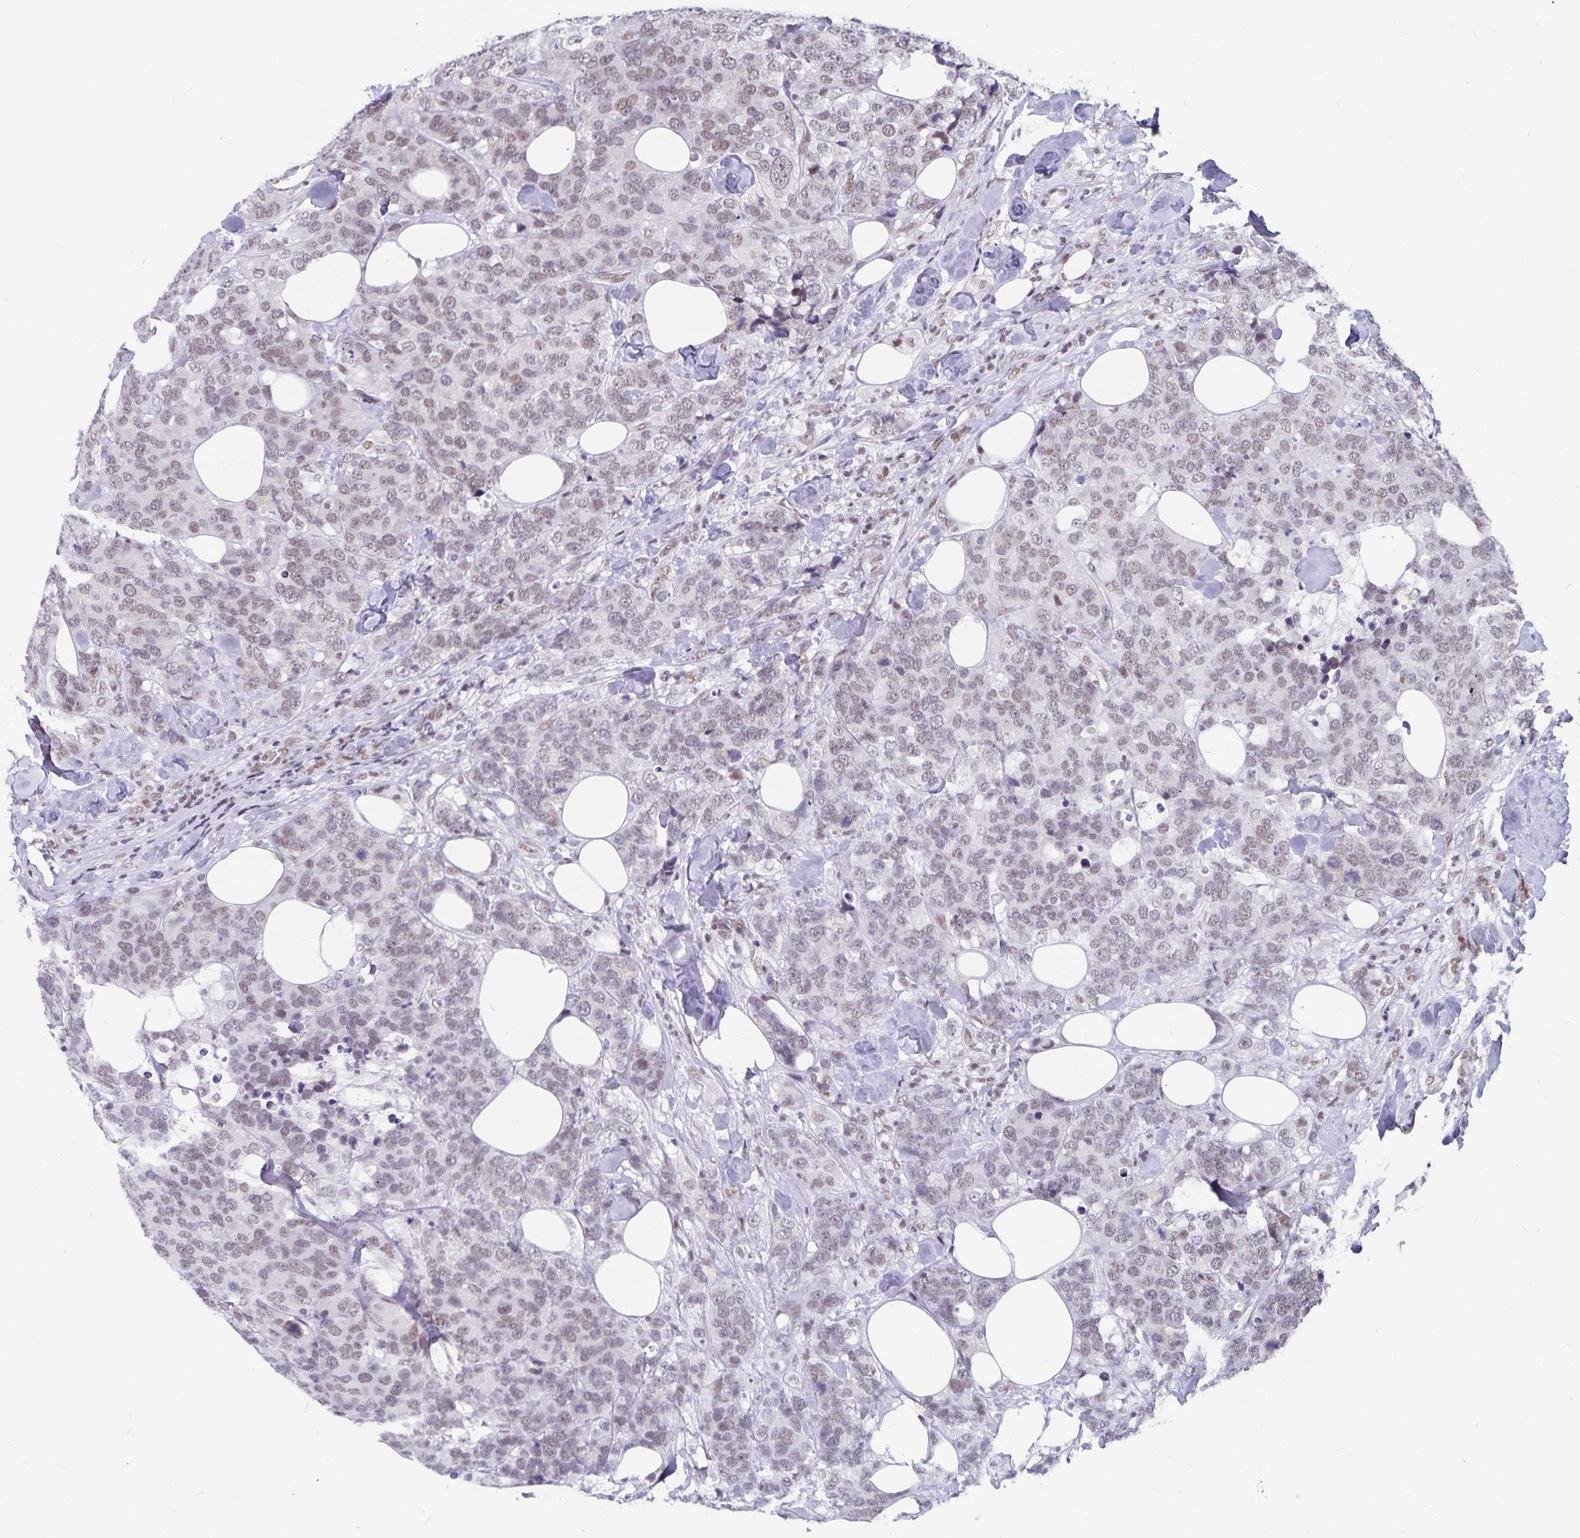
{"staining": {"intensity": "weak", "quantity": ">75%", "location": "nuclear"}, "tissue": "breast cancer", "cell_type": "Tumor cells", "image_type": "cancer", "snomed": [{"axis": "morphology", "description": "Lobular carcinoma"}, {"axis": "topography", "description": "Breast"}], "caption": "Breast cancer stained with IHC displays weak nuclear positivity in approximately >75% of tumor cells.", "gene": "PBX2", "patient": {"sex": "female", "age": 59}}